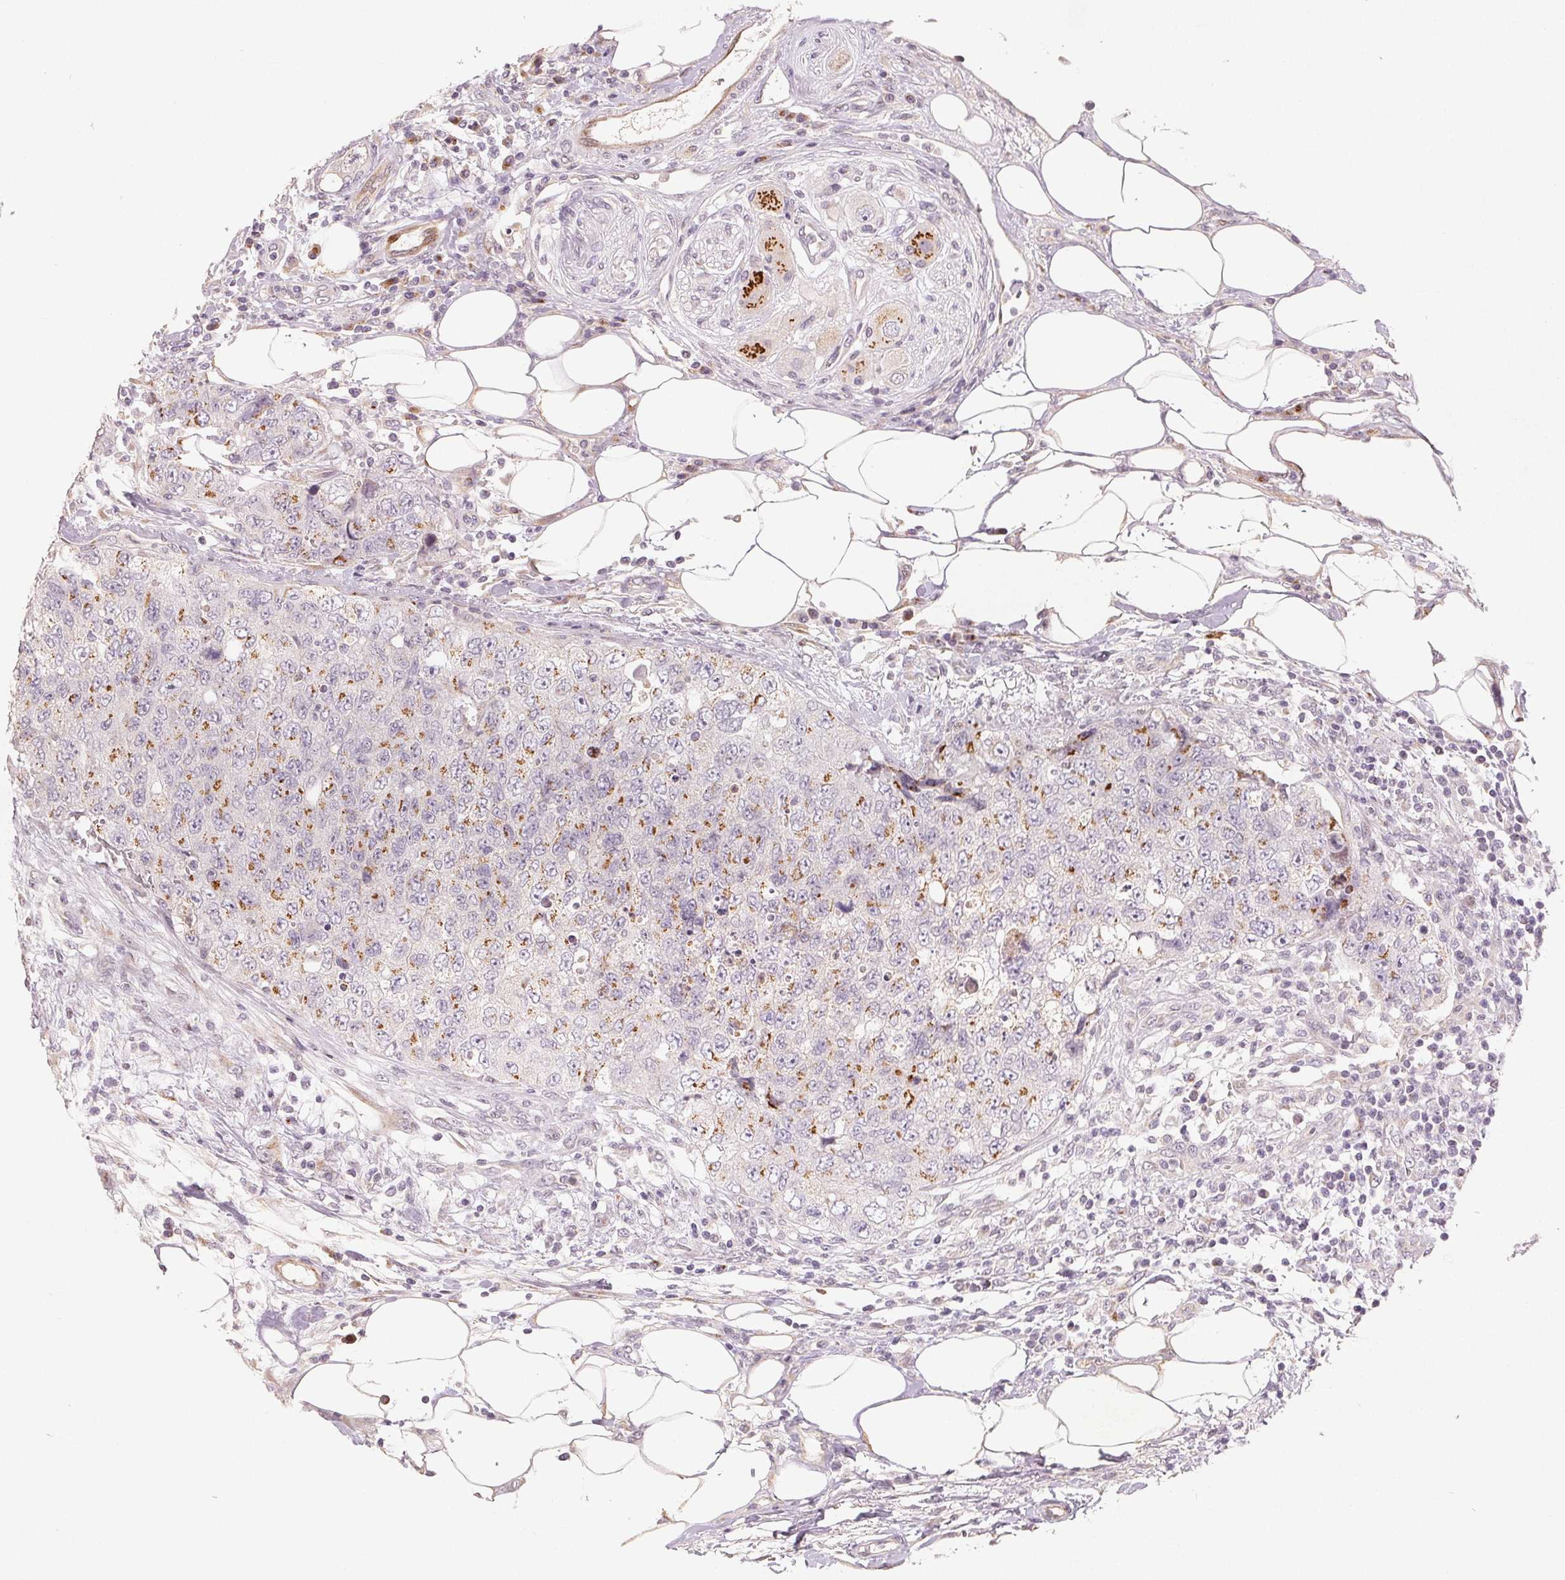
{"staining": {"intensity": "moderate", "quantity": "25%-75%", "location": "cytoplasmic/membranous"}, "tissue": "urothelial cancer", "cell_type": "Tumor cells", "image_type": "cancer", "snomed": [{"axis": "morphology", "description": "Urothelial carcinoma, High grade"}, {"axis": "topography", "description": "Urinary bladder"}], "caption": "Urothelial cancer was stained to show a protein in brown. There is medium levels of moderate cytoplasmic/membranous positivity in approximately 25%-75% of tumor cells. The protein of interest is shown in brown color, while the nuclei are stained blue.", "gene": "TMSB15B", "patient": {"sex": "female", "age": 78}}